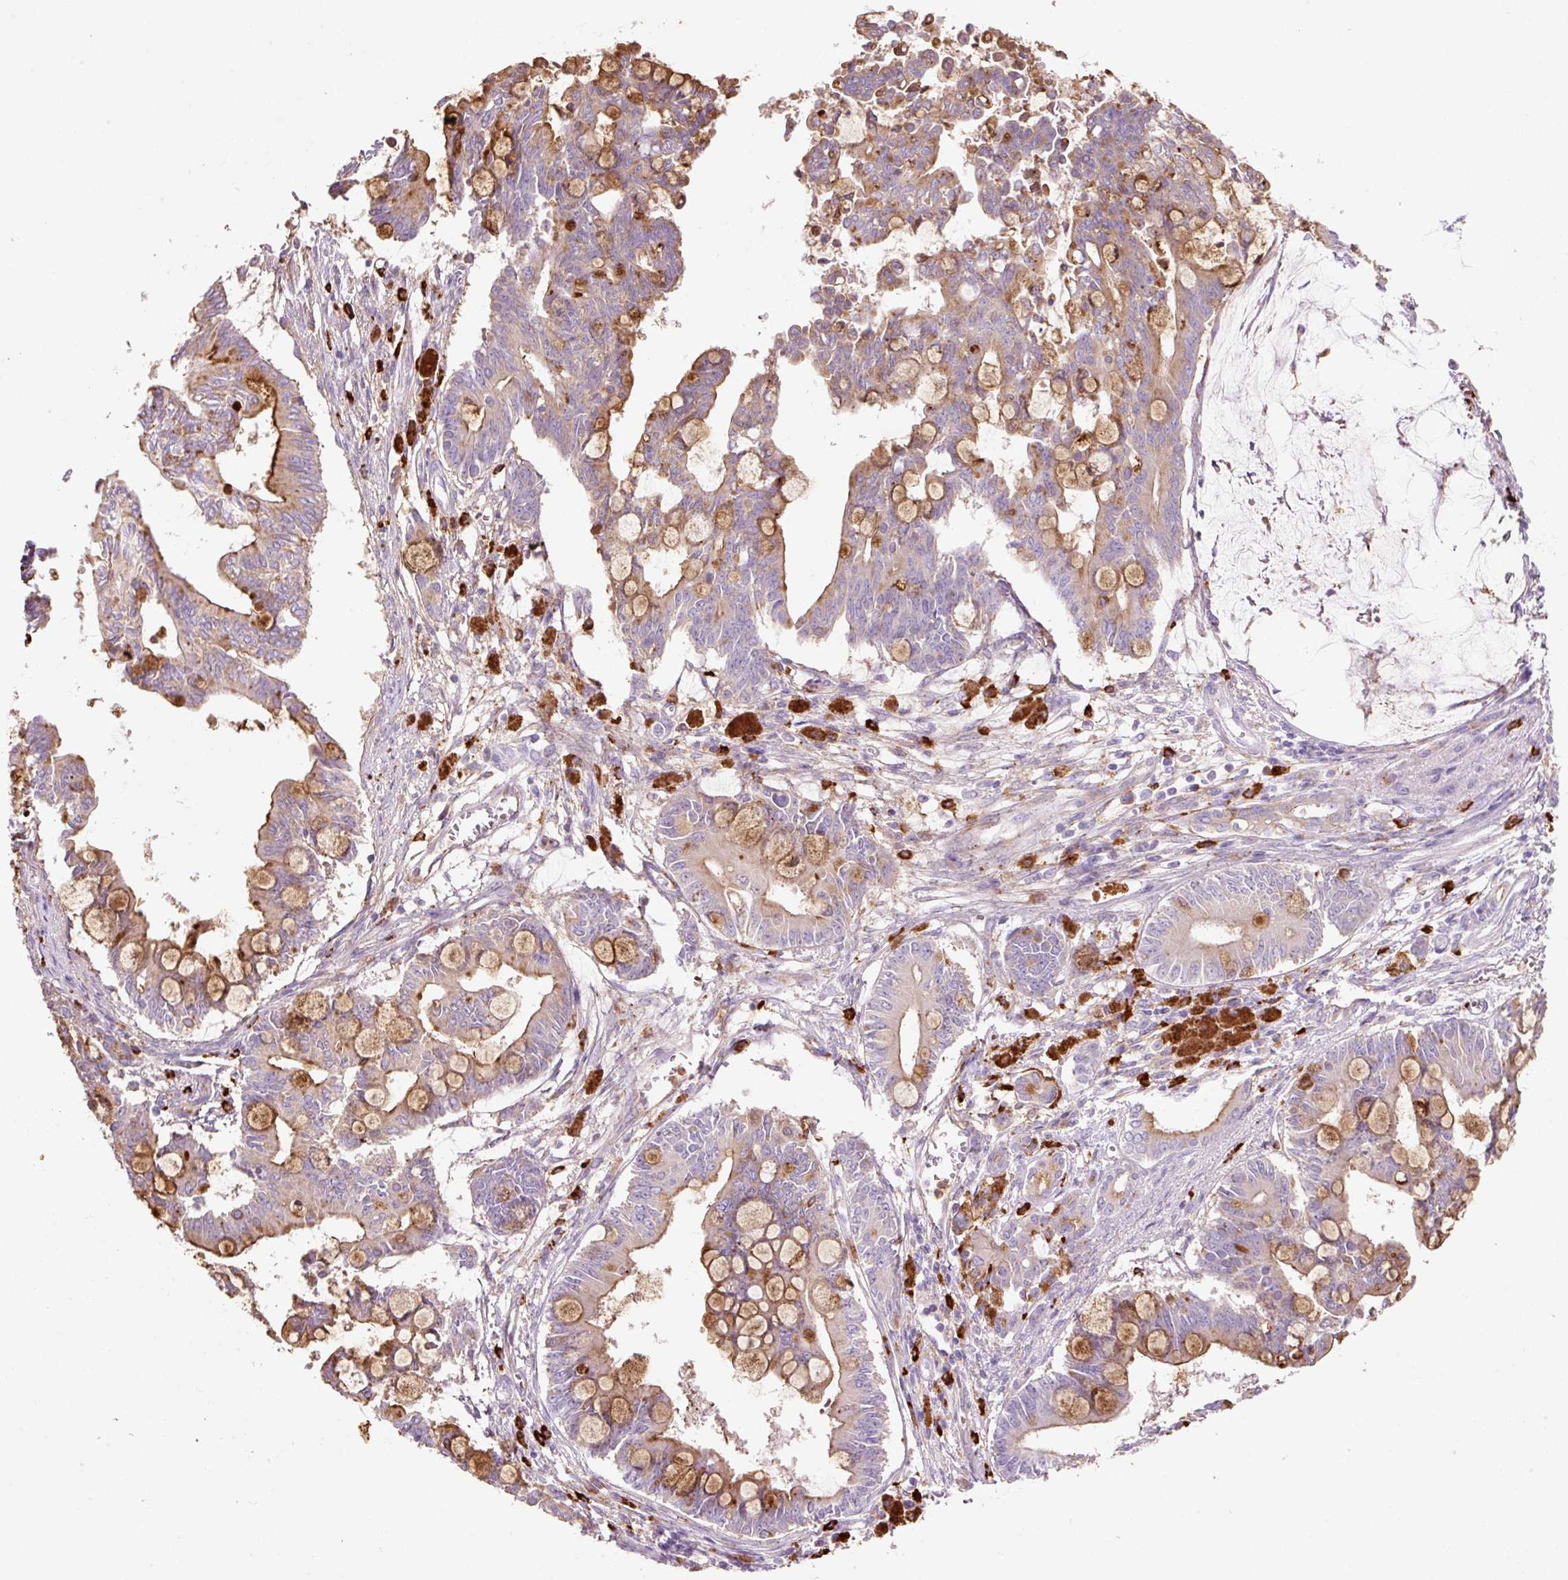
{"staining": {"intensity": "moderate", "quantity": ">75%", "location": "cytoplasmic/membranous"}, "tissue": "pancreatic cancer", "cell_type": "Tumor cells", "image_type": "cancer", "snomed": [{"axis": "morphology", "description": "Adenocarcinoma, NOS"}, {"axis": "topography", "description": "Pancreas"}], "caption": "Immunohistochemistry staining of pancreatic adenocarcinoma, which shows medium levels of moderate cytoplasmic/membranous expression in about >75% of tumor cells indicating moderate cytoplasmic/membranous protein staining. The staining was performed using DAB (brown) for protein detection and nuclei were counterstained in hematoxylin (blue).", "gene": "TMC8", "patient": {"sex": "male", "age": 68}}